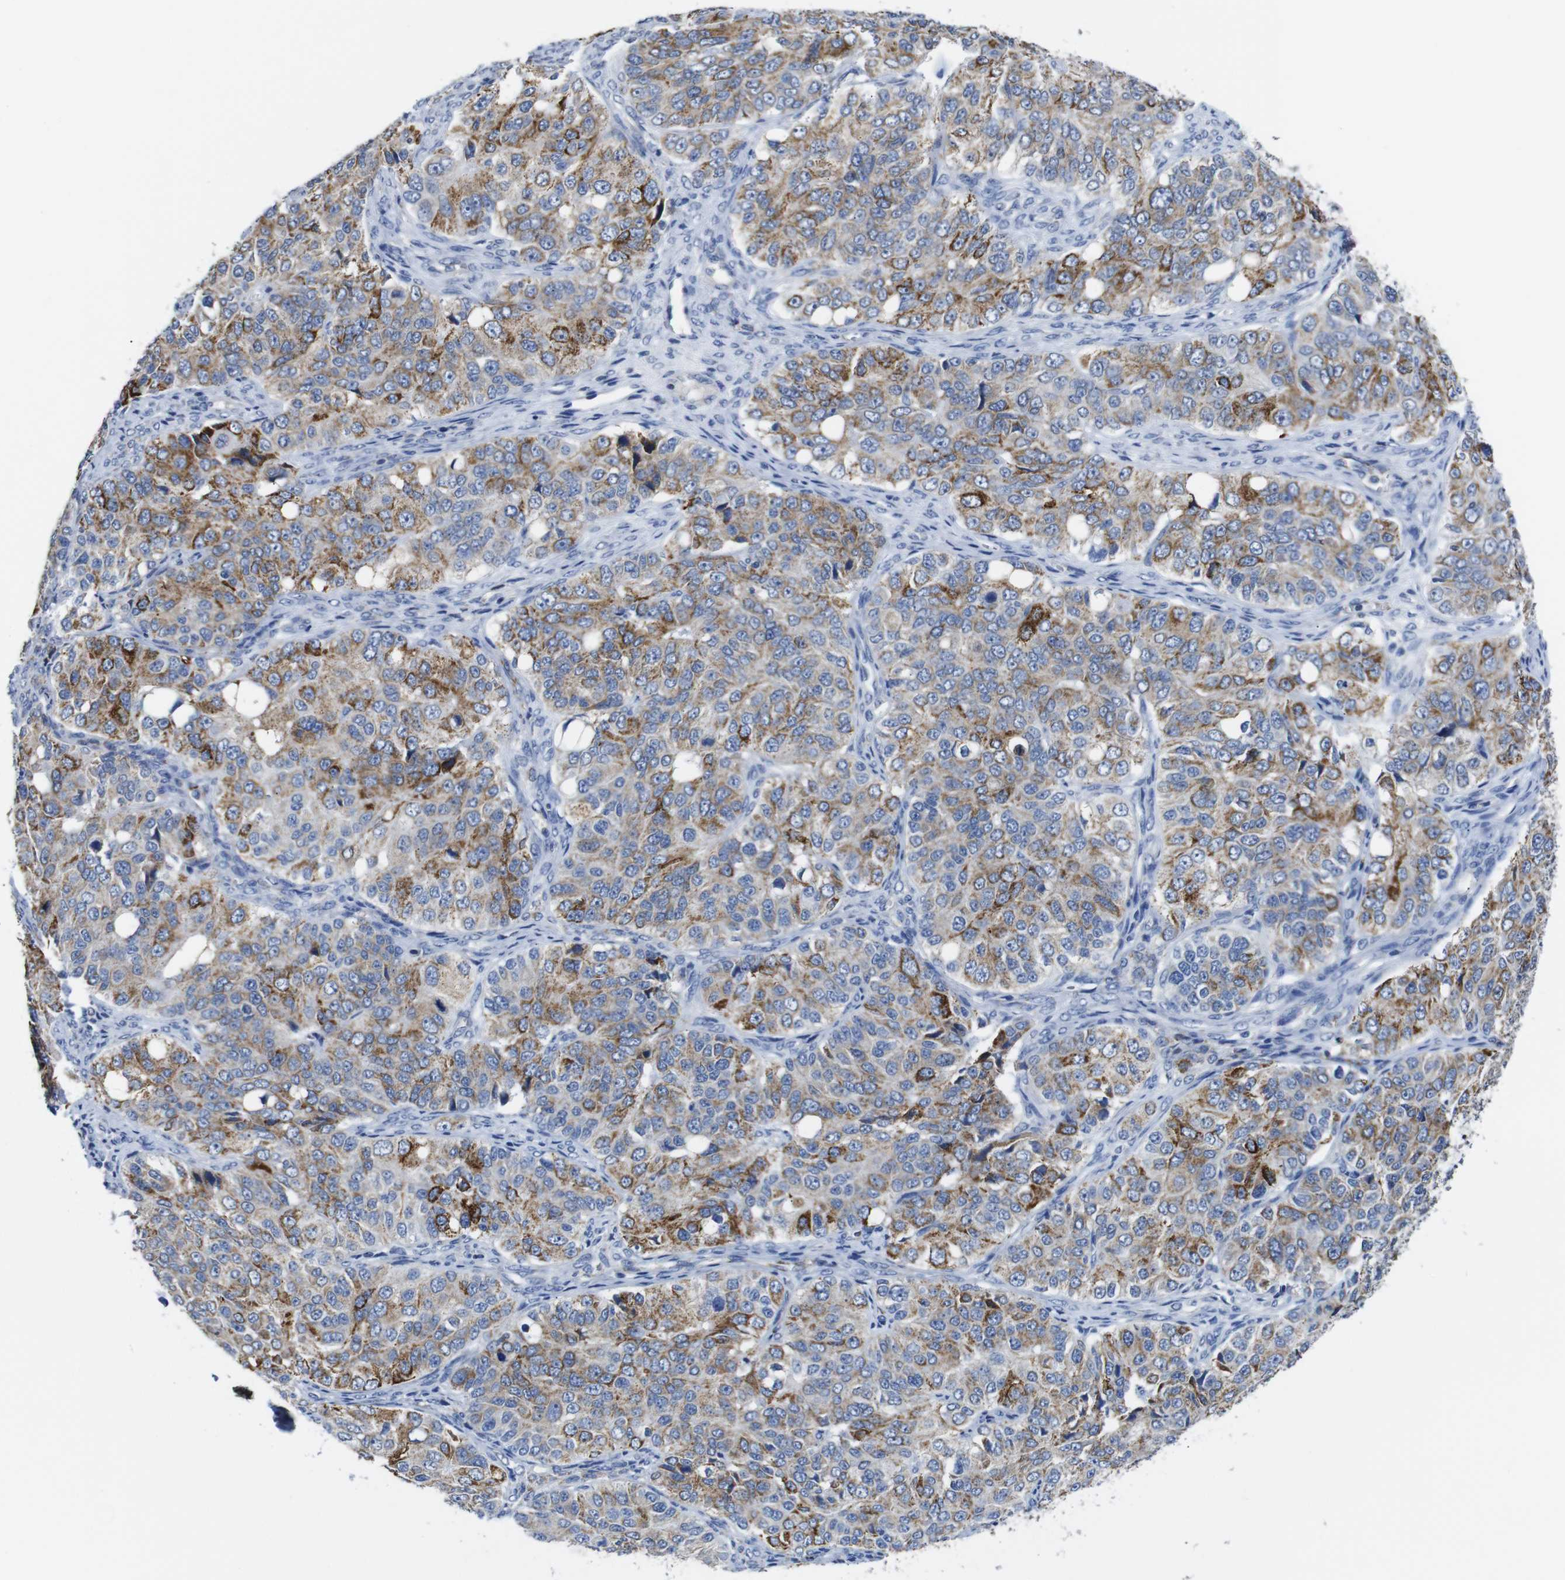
{"staining": {"intensity": "moderate", "quantity": "25%-75%", "location": "cytoplasmic/membranous"}, "tissue": "ovarian cancer", "cell_type": "Tumor cells", "image_type": "cancer", "snomed": [{"axis": "morphology", "description": "Carcinoma, endometroid"}, {"axis": "topography", "description": "Ovary"}], "caption": "Protein expression analysis of ovarian cancer exhibits moderate cytoplasmic/membranous staining in approximately 25%-75% of tumor cells. (Brightfield microscopy of DAB IHC at high magnification).", "gene": "MAOA", "patient": {"sex": "female", "age": 51}}